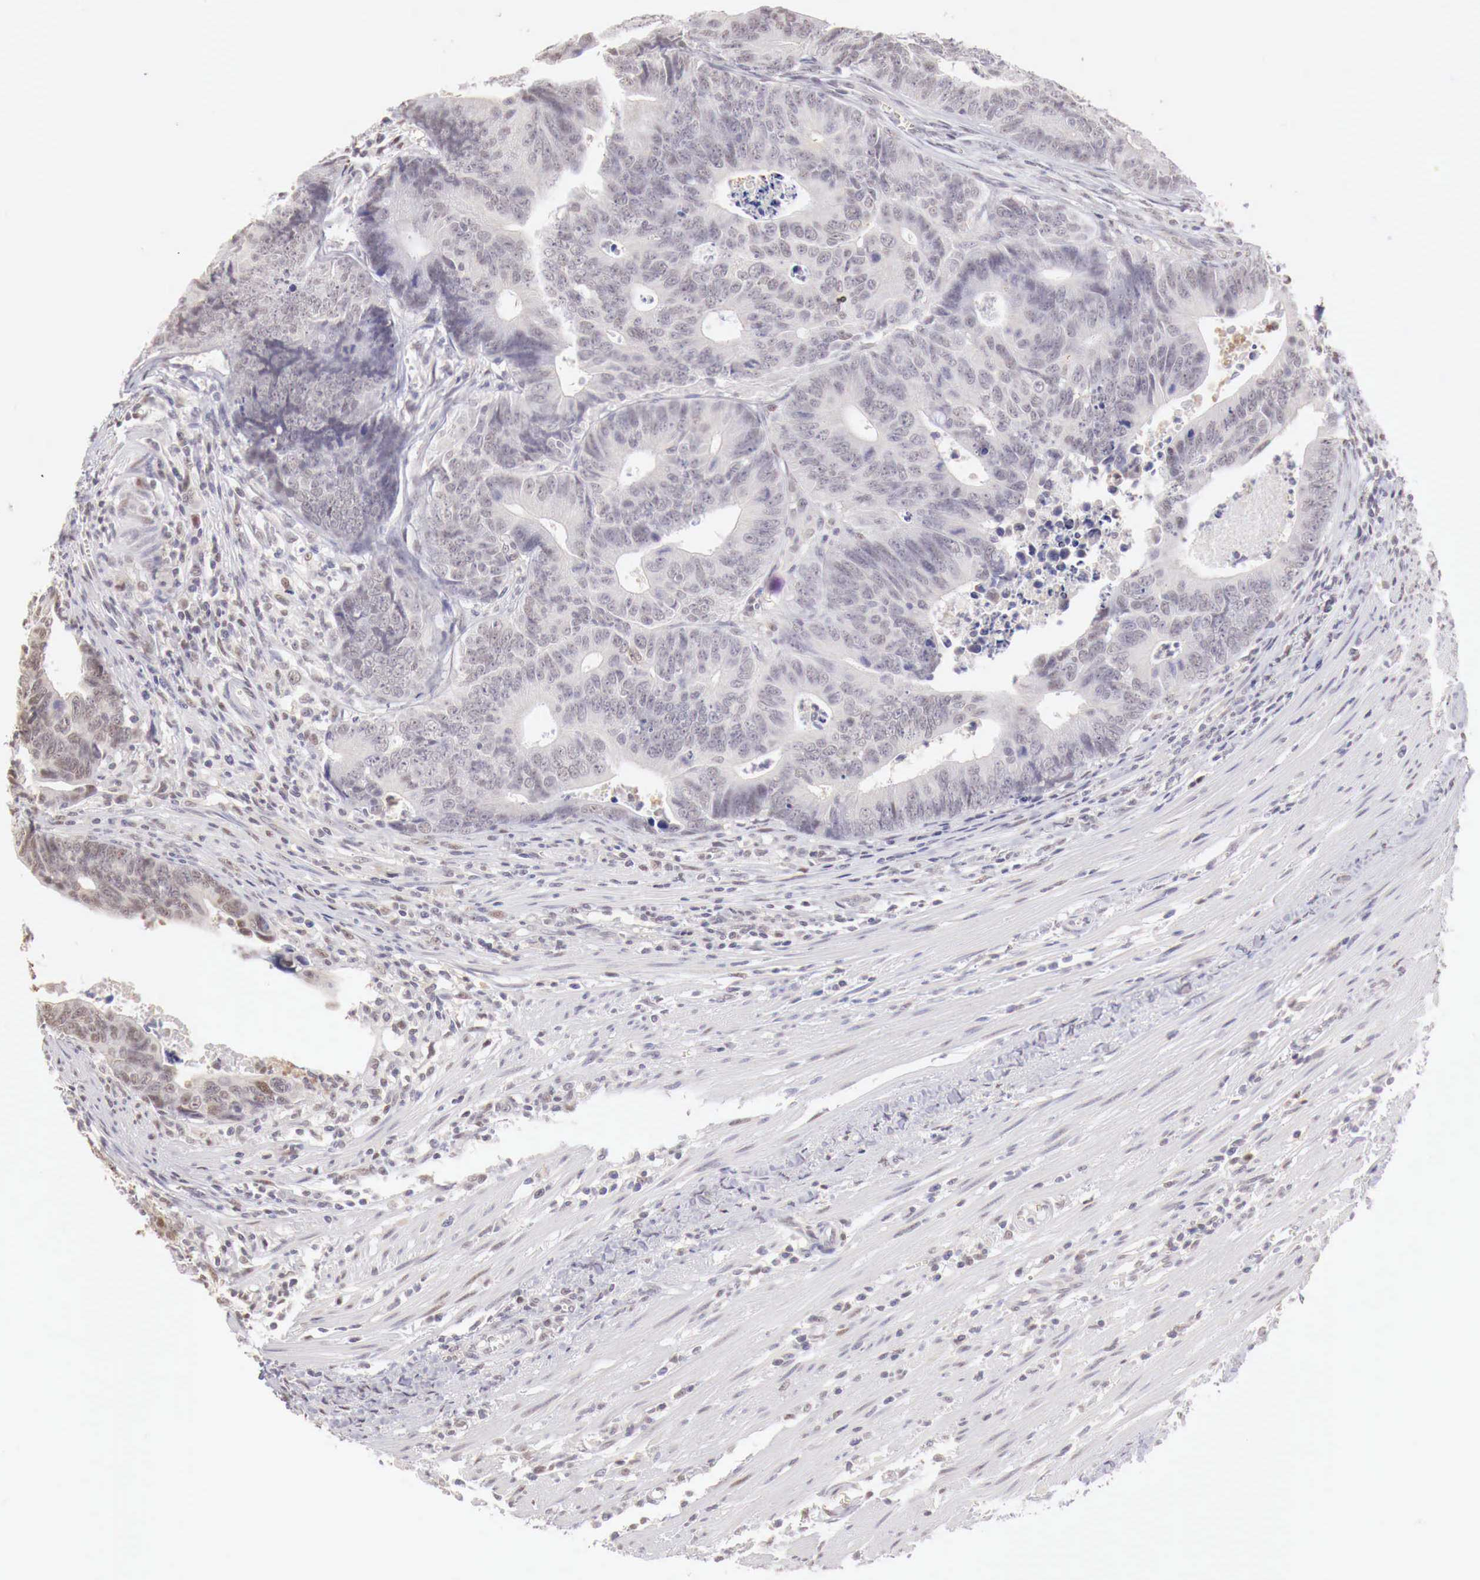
{"staining": {"intensity": "weak", "quantity": "25%-75%", "location": "nuclear"}, "tissue": "colorectal cancer", "cell_type": "Tumor cells", "image_type": "cancer", "snomed": [{"axis": "morphology", "description": "Adenocarcinoma, NOS"}, {"axis": "topography", "description": "Colon"}], "caption": "DAB immunohistochemical staining of human colorectal cancer (adenocarcinoma) displays weak nuclear protein expression in about 25%-75% of tumor cells.", "gene": "UBA1", "patient": {"sex": "female", "age": 78}}